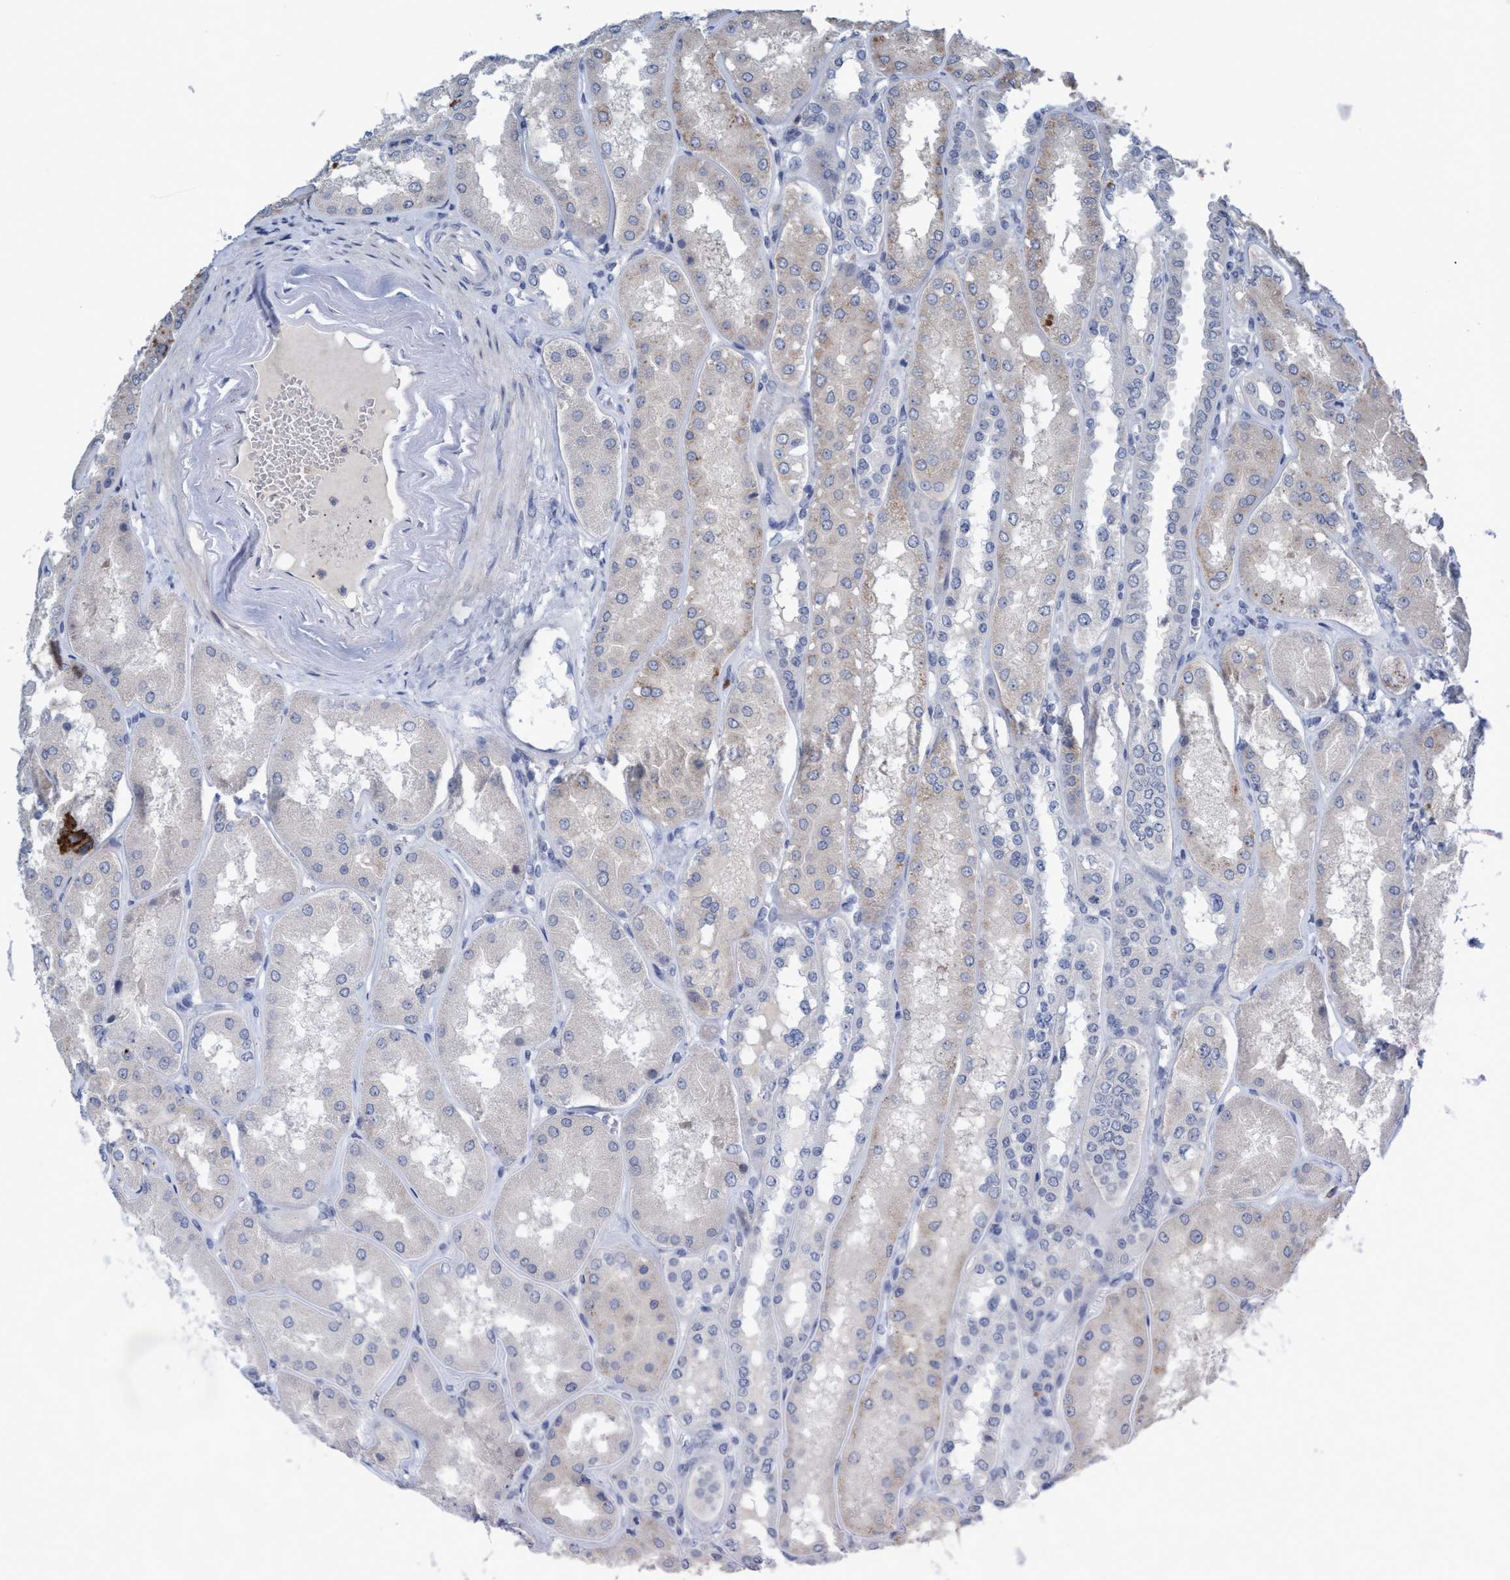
{"staining": {"intensity": "negative", "quantity": "none", "location": "none"}, "tissue": "kidney", "cell_type": "Cells in glomeruli", "image_type": "normal", "snomed": [{"axis": "morphology", "description": "Normal tissue, NOS"}, {"axis": "topography", "description": "Kidney"}], "caption": "DAB (3,3'-diaminobenzidine) immunohistochemical staining of benign human kidney displays no significant staining in cells in glomeruli.", "gene": "RNF208", "patient": {"sex": "female", "age": 56}}